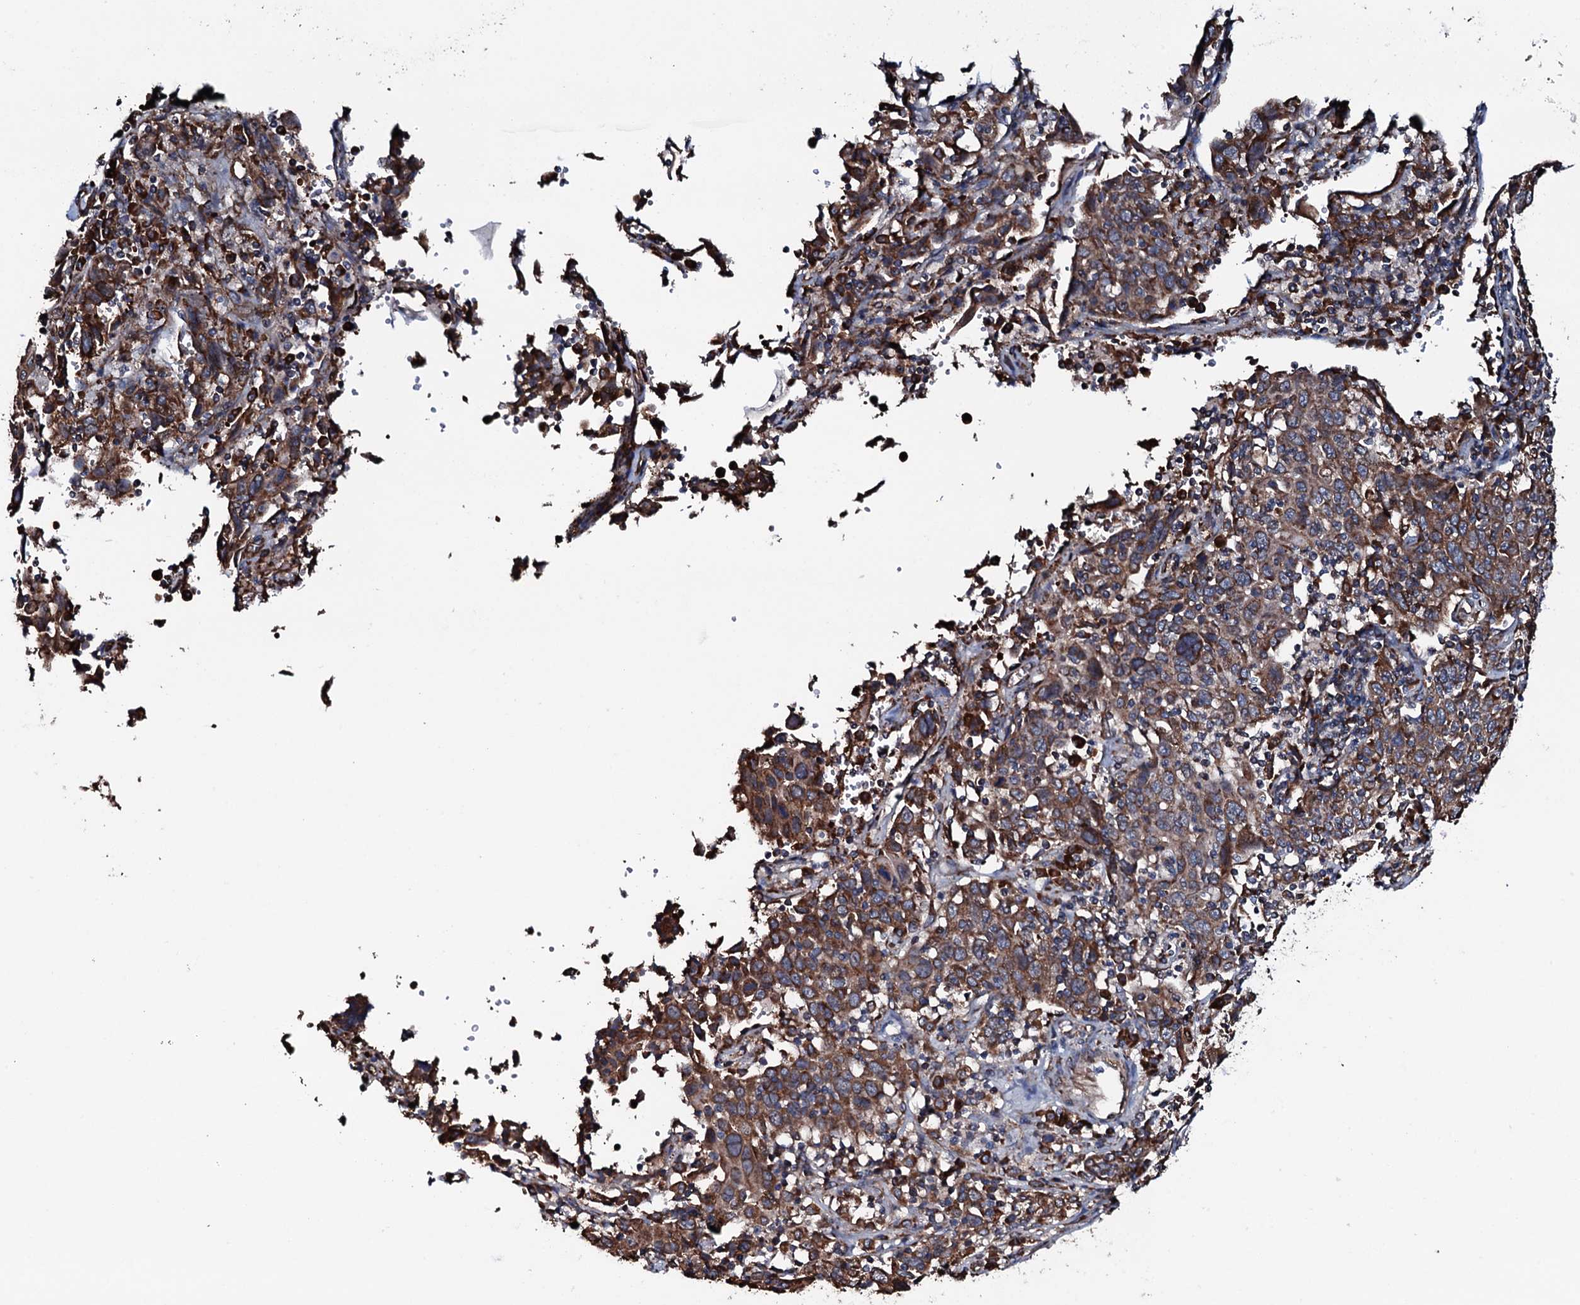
{"staining": {"intensity": "strong", "quantity": ">75%", "location": "cytoplasmic/membranous"}, "tissue": "cervical cancer", "cell_type": "Tumor cells", "image_type": "cancer", "snomed": [{"axis": "morphology", "description": "Squamous cell carcinoma, NOS"}, {"axis": "topography", "description": "Cervix"}], "caption": "Cervical squamous cell carcinoma tissue reveals strong cytoplasmic/membranous positivity in approximately >75% of tumor cells", "gene": "RAB12", "patient": {"sex": "female", "age": 46}}